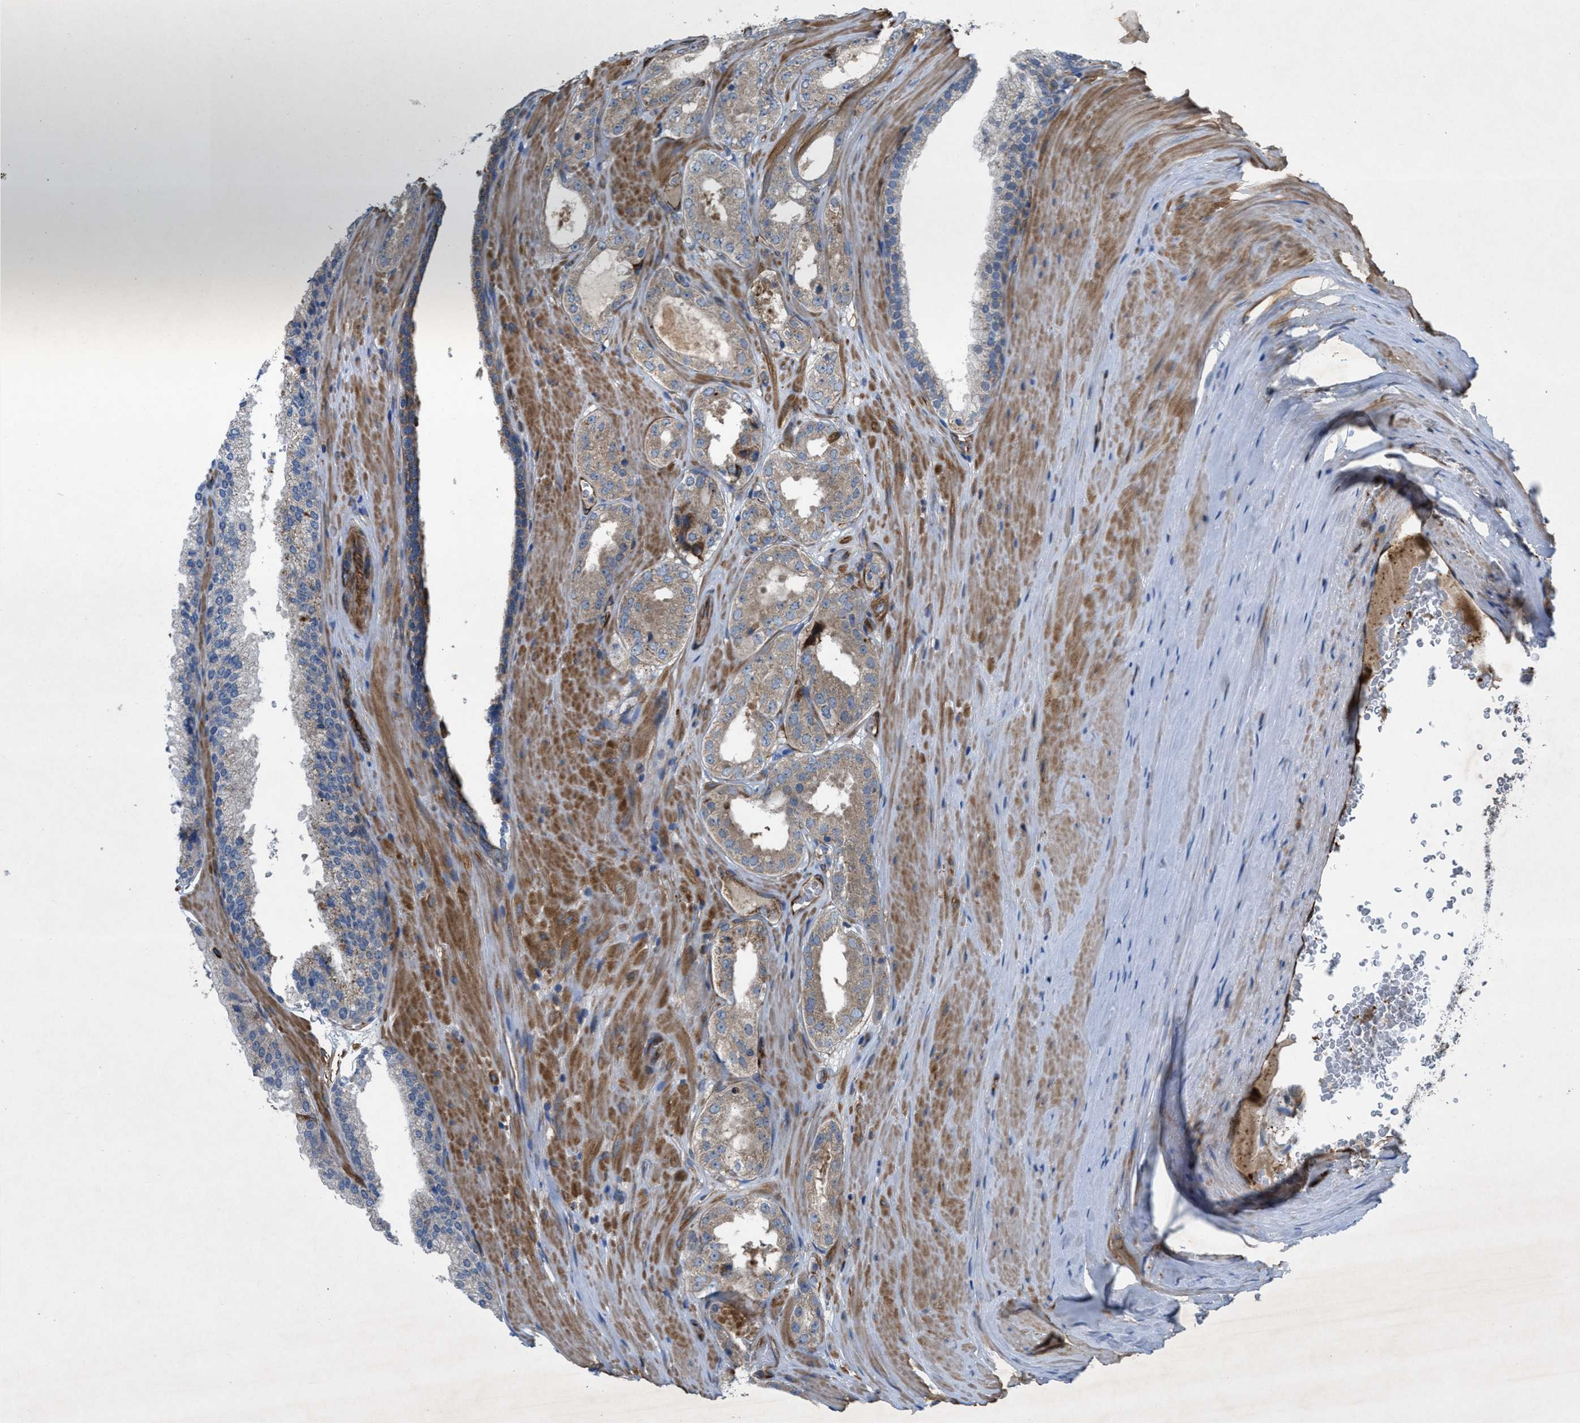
{"staining": {"intensity": "weak", "quantity": "25%-75%", "location": "cytoplasmic/membranous"}, "tissue": "prostate cancer", "cell_type": "Tumor cells", "image_type": "cancer", "snomed": [{"axis": "morphology", "description": "Adenocarcinoma, High grade"}, {"axis": "topography", "description": "Prostate"}], "caption": "IHC of prostate adenocarcinoma (high-grade) displays low levels of weak cytoplasmic/membranous expression in approximately 25%-75% of tumor cells. The staining was performed using DAB (3,3'-diaminobenzidine) to visualize the protein expression in brown, while the nuclei were stained in blue with hematoxylin (Magnification: 20x).", "gene": "SLC6A9", "patient": {"sex": "male", "age": 65}}